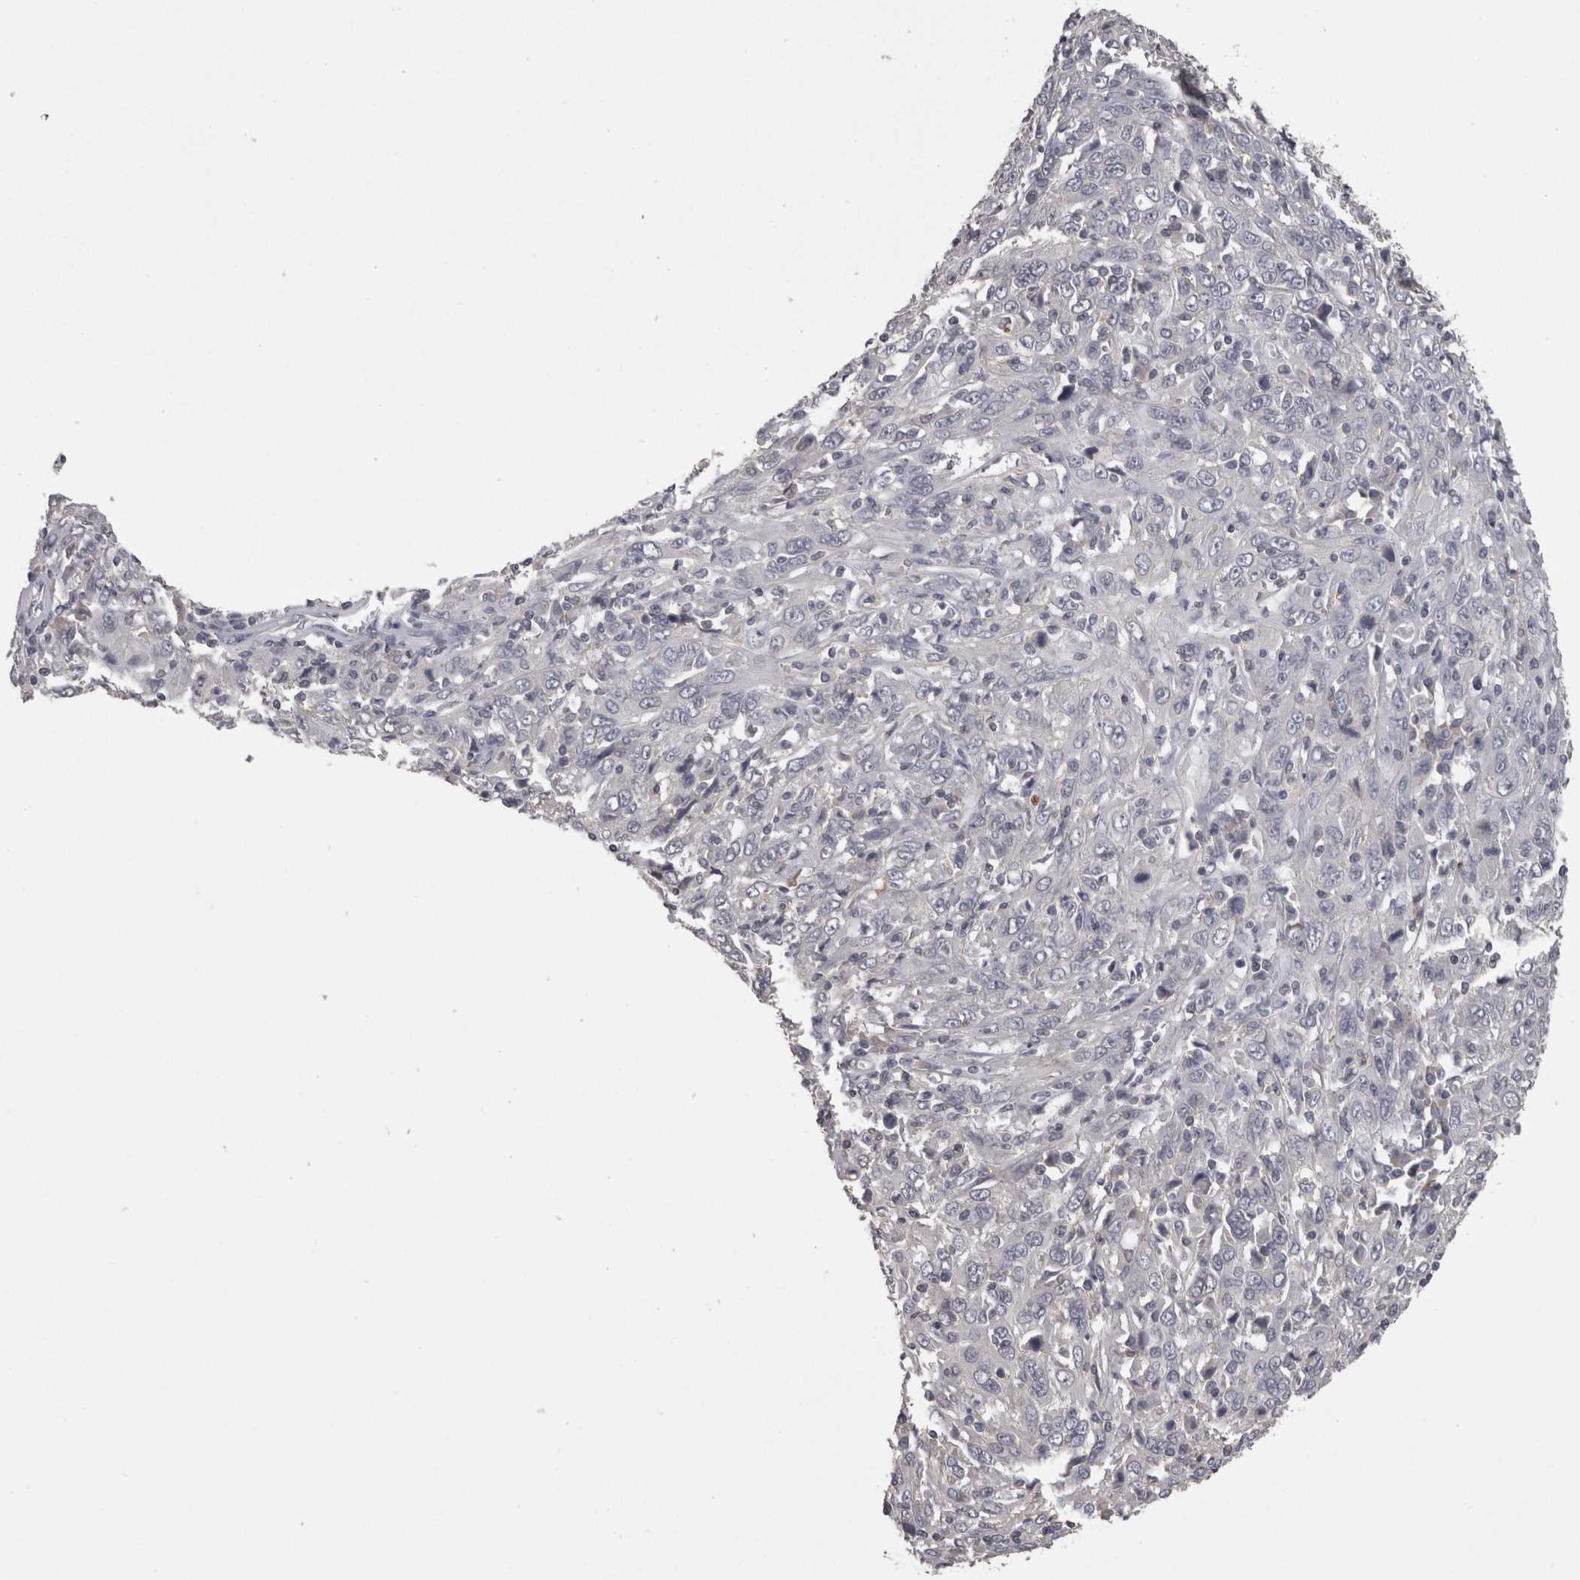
{"staining": {"intensity": "negative", "quantity": "none", "location": "none"}, "tissue": "cervical cancer", "cell_type": "Tumor cells", "image_type": "cancer", "snomed": [{"axis": "morphology", "description": "Squamous cell carcinoma, NOS"}, {"axis": "topography", "description": "Cervix"}], "caption": "Squamous cell carcinoma (cervical) stained for a protein using immunohistochemistry reveals no positivity tumor cells.", "gene": "PON3", "patient": {"sex": "female", "age": 46}}